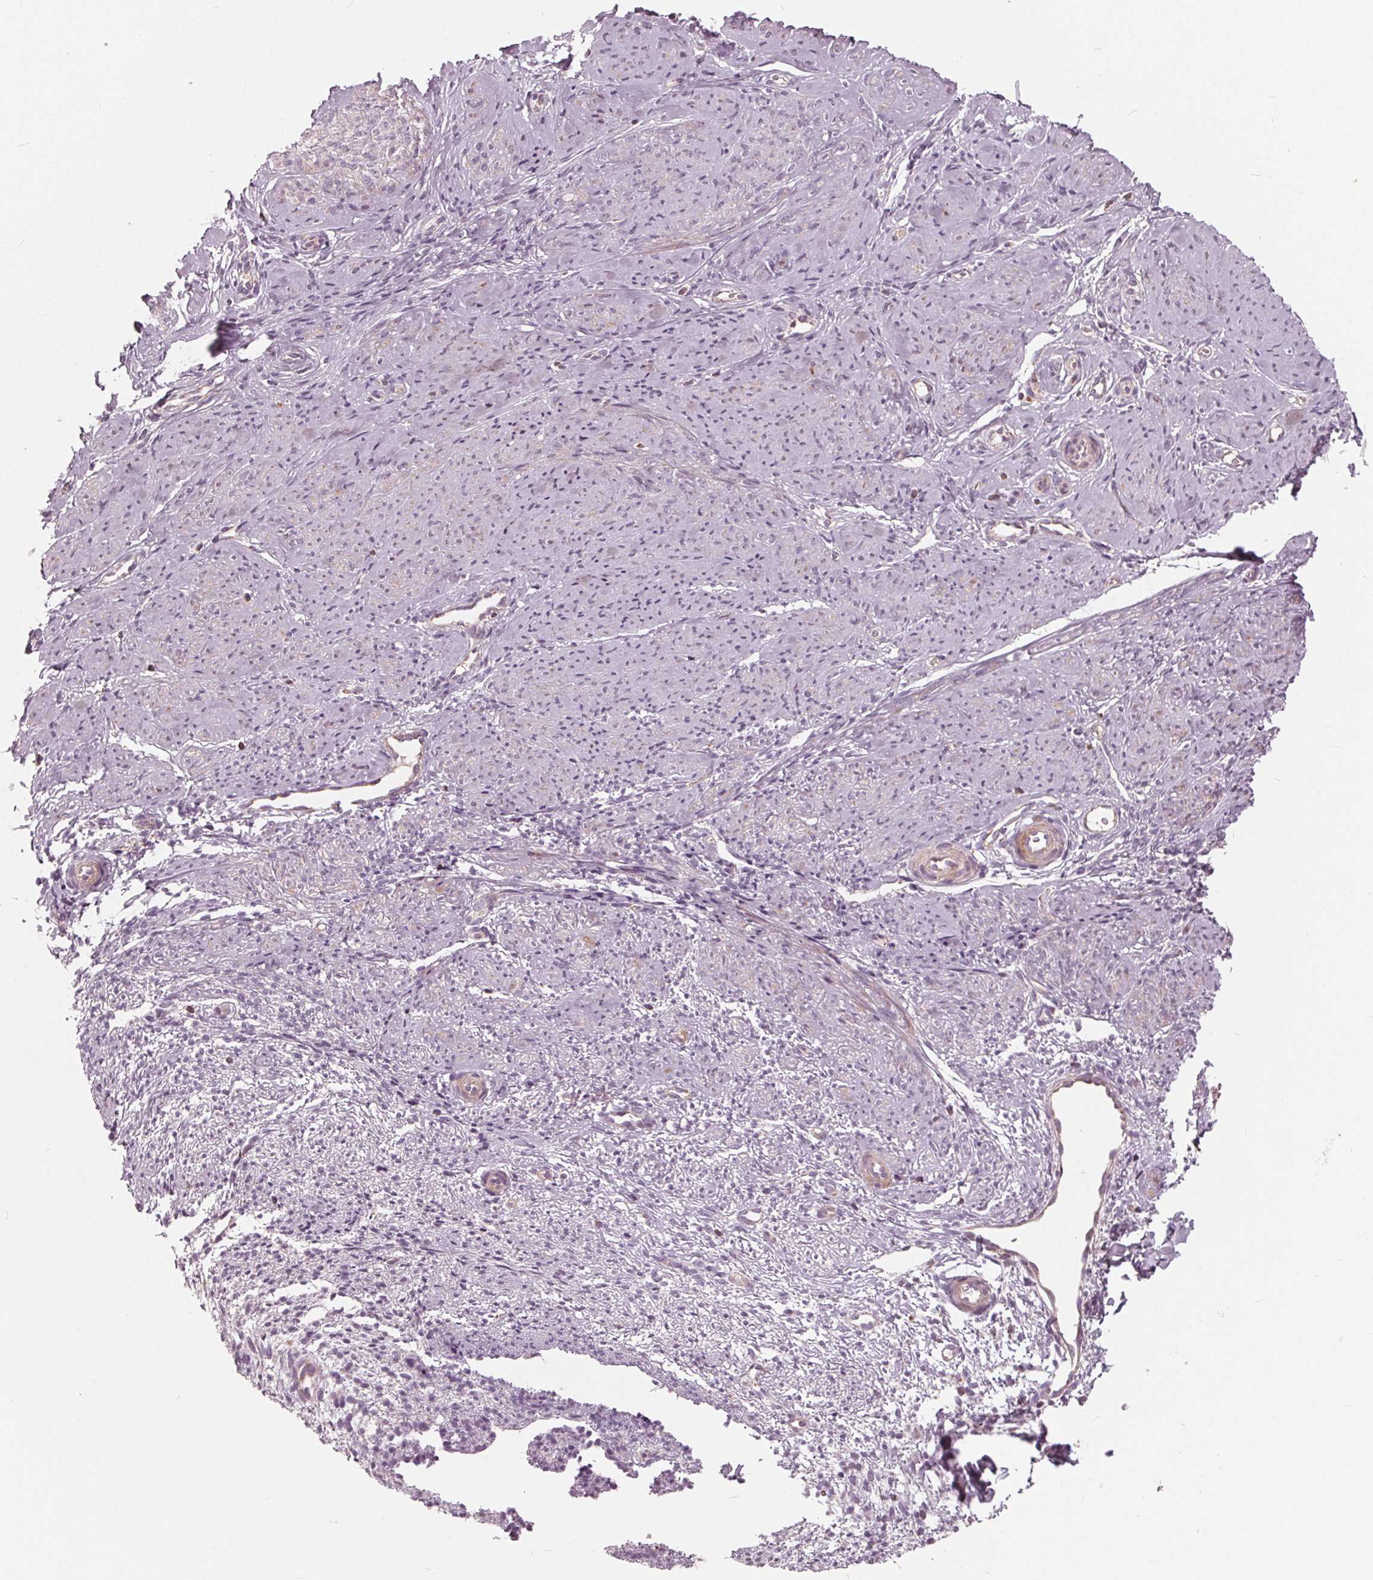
{"staining": {"intensity": "strong", "quantity": ">75%", "location": "cytoplasmic/membranous"}, "tissue": "smooth muscle", "cell_type": "Smooth muscle cells", "image_type": "normal", "snomed": [{"axis": "morphology", "description": "Normal tissue, NOS"}, {"axis": "topography", "description": "Smooth muscle"}], "caption": "High-power microscopy captured an immunohistochemistry (IHC) micrograph of unremarkable smooth muscle, revealing strong cytoplasmic/membranous expression in about >75% of smooth muscle cells.", "gene": "DCAF4L2", "patient": {"sex": "female", "age": 48}}